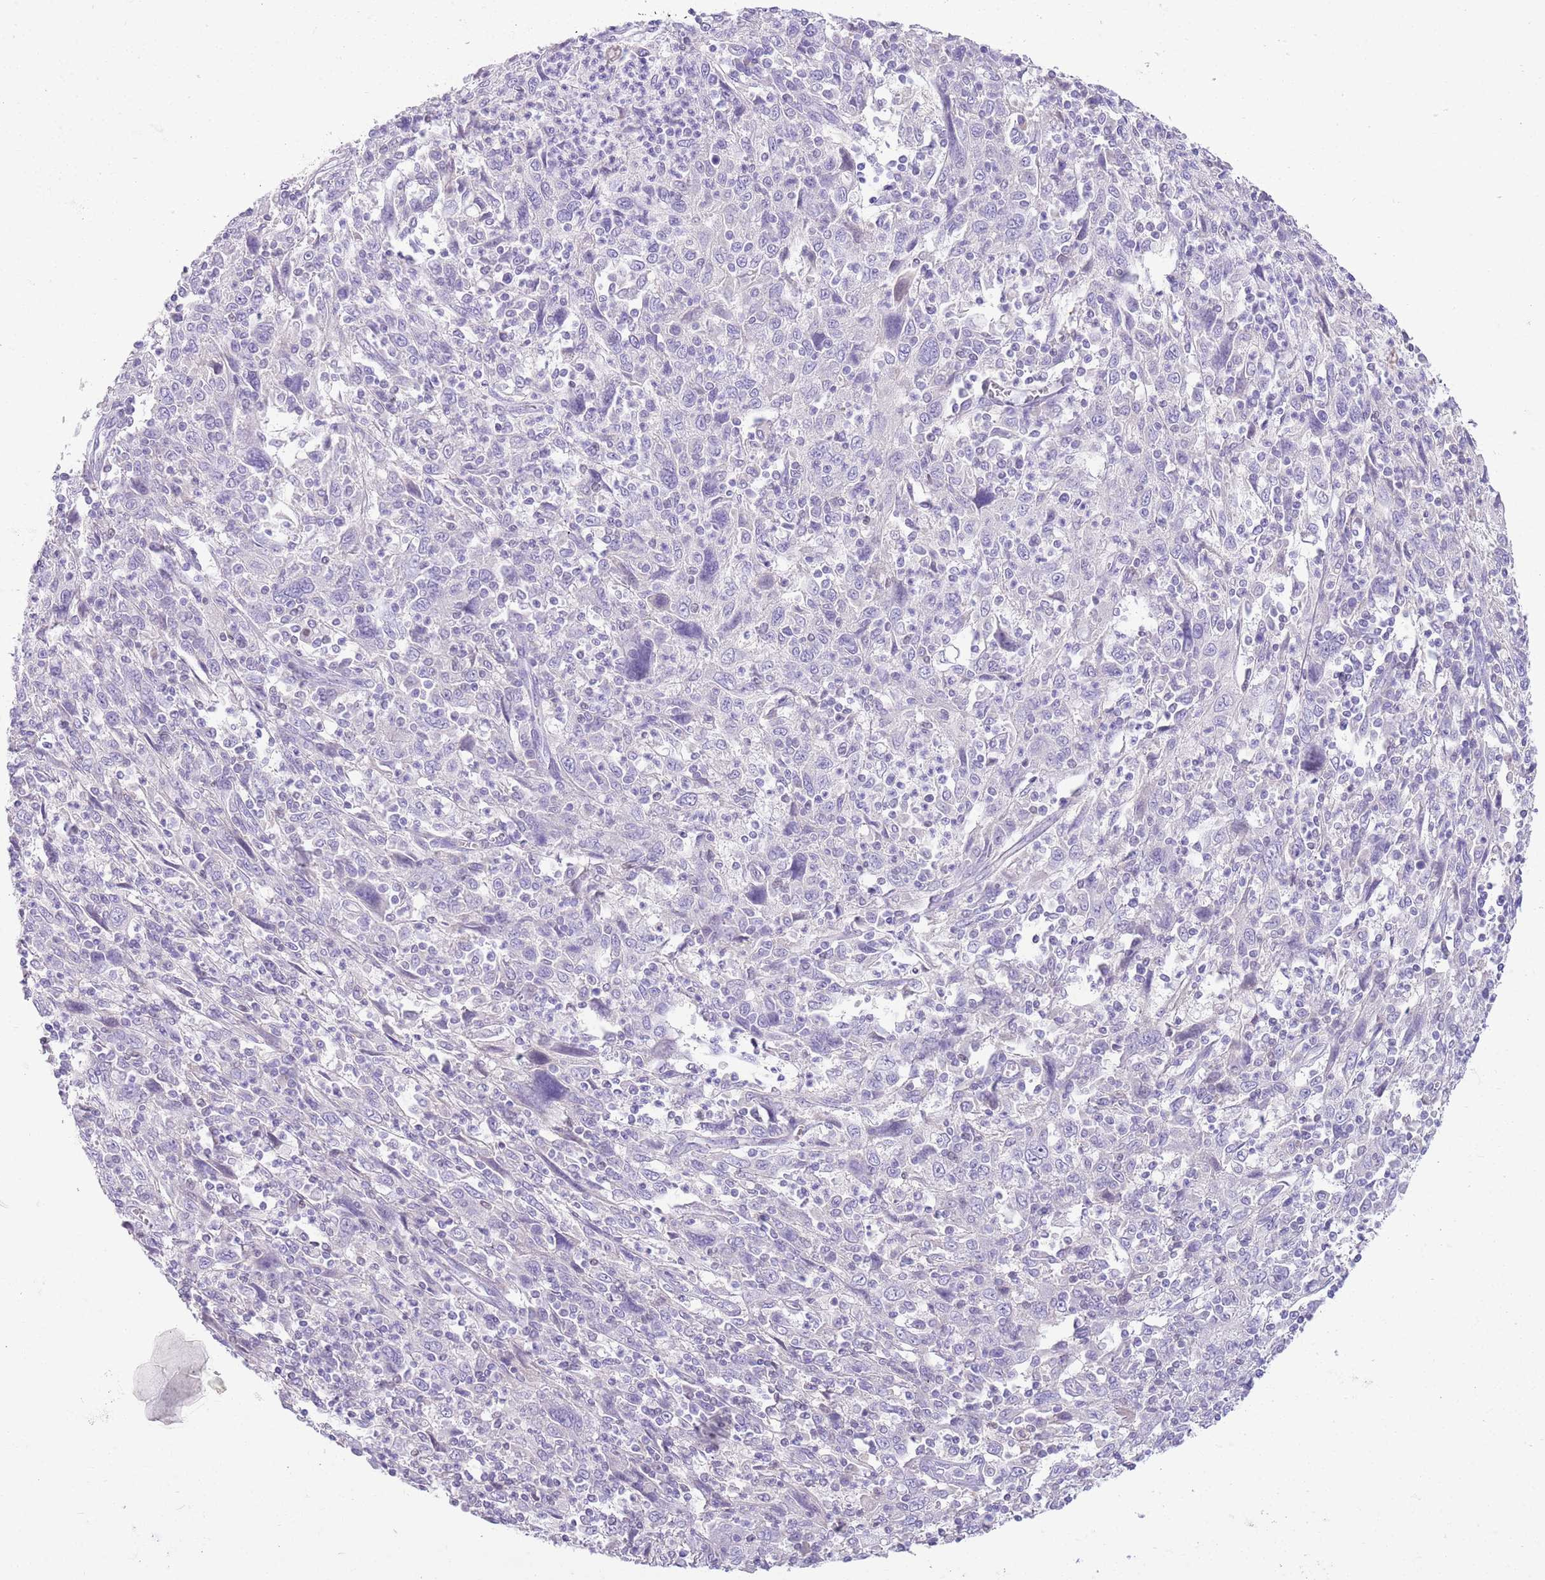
{"staining": {"intensity": "negative", "quantity": "none", "location": "none"}, "tissue": "cervical cancer", "cell_type": "Tumor cells", "image_type": "cancer", "snomed": [{"axis": "morphology", "description": "Squamous cell carcinoma, NOS"}, {"axis": "topography", "description": "Cervix"}], "caption": "Human cervical cancer (squamous cell carcinoma) stained for a protein using IHC reveals no positivity in tumor cells.", "gene": "TOX2", "patient": {"sex": "female", "age": 46}}